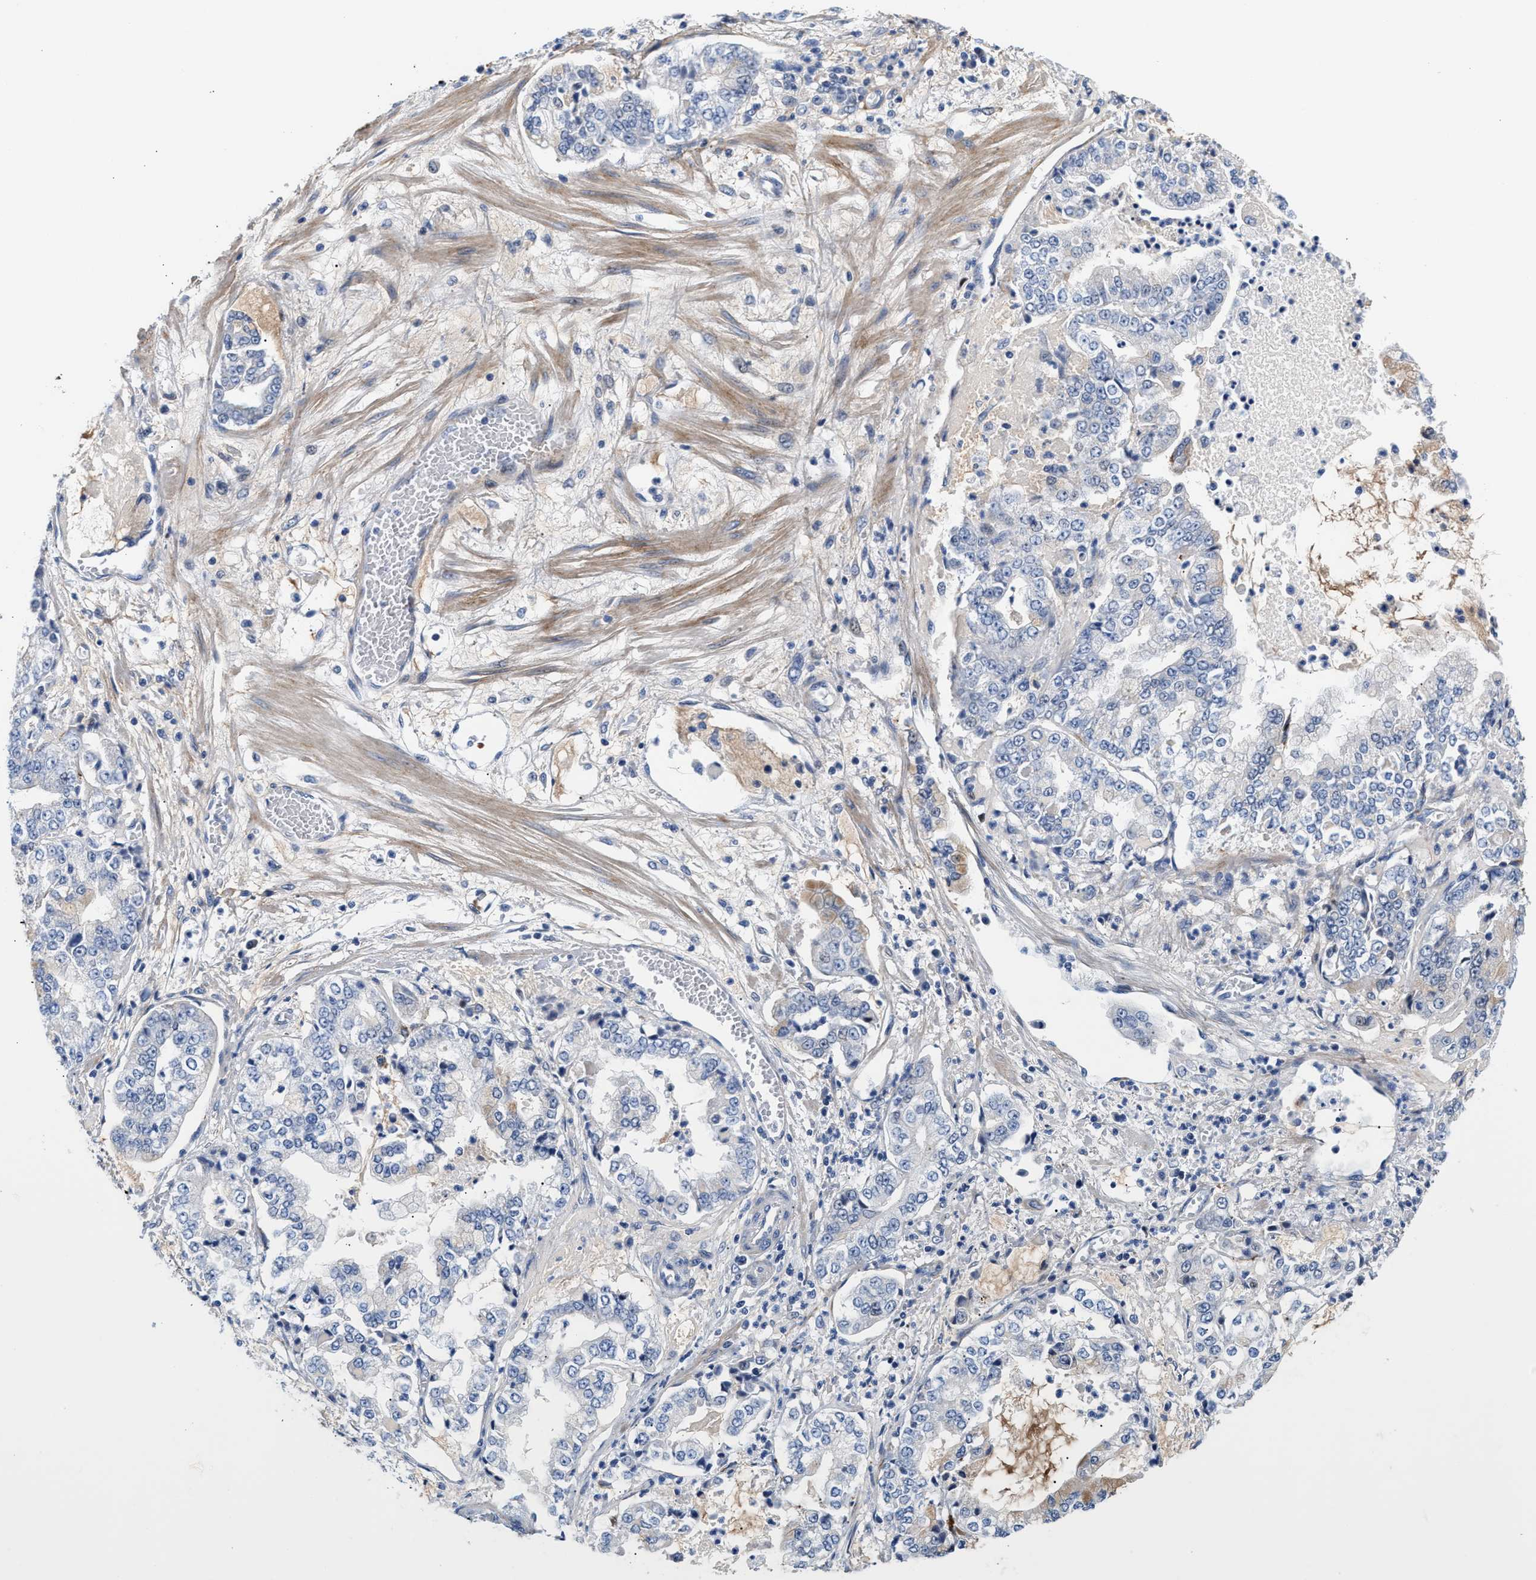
{"staining": {"intensity": "weak", "quantity": "25%-75%", "location": "cytoplasmic/membranous"}, "tissue": "stomach cancer", "cell_type": "Tumor cells", "image_type": "cancer", "snomed": [{"axis": "morphology", "description": "Adenocarcinoma, NOS"}, {"axis": "topography", "description": "Stomach"}], "caption": "The immunohistochemical stain labels weak cytoplasmic/membranous expression in tumor cells of stomach adenocarcinoma tissue.", "gene": "ACTL7B", "patient": {"sex": "male", "age": 76}}